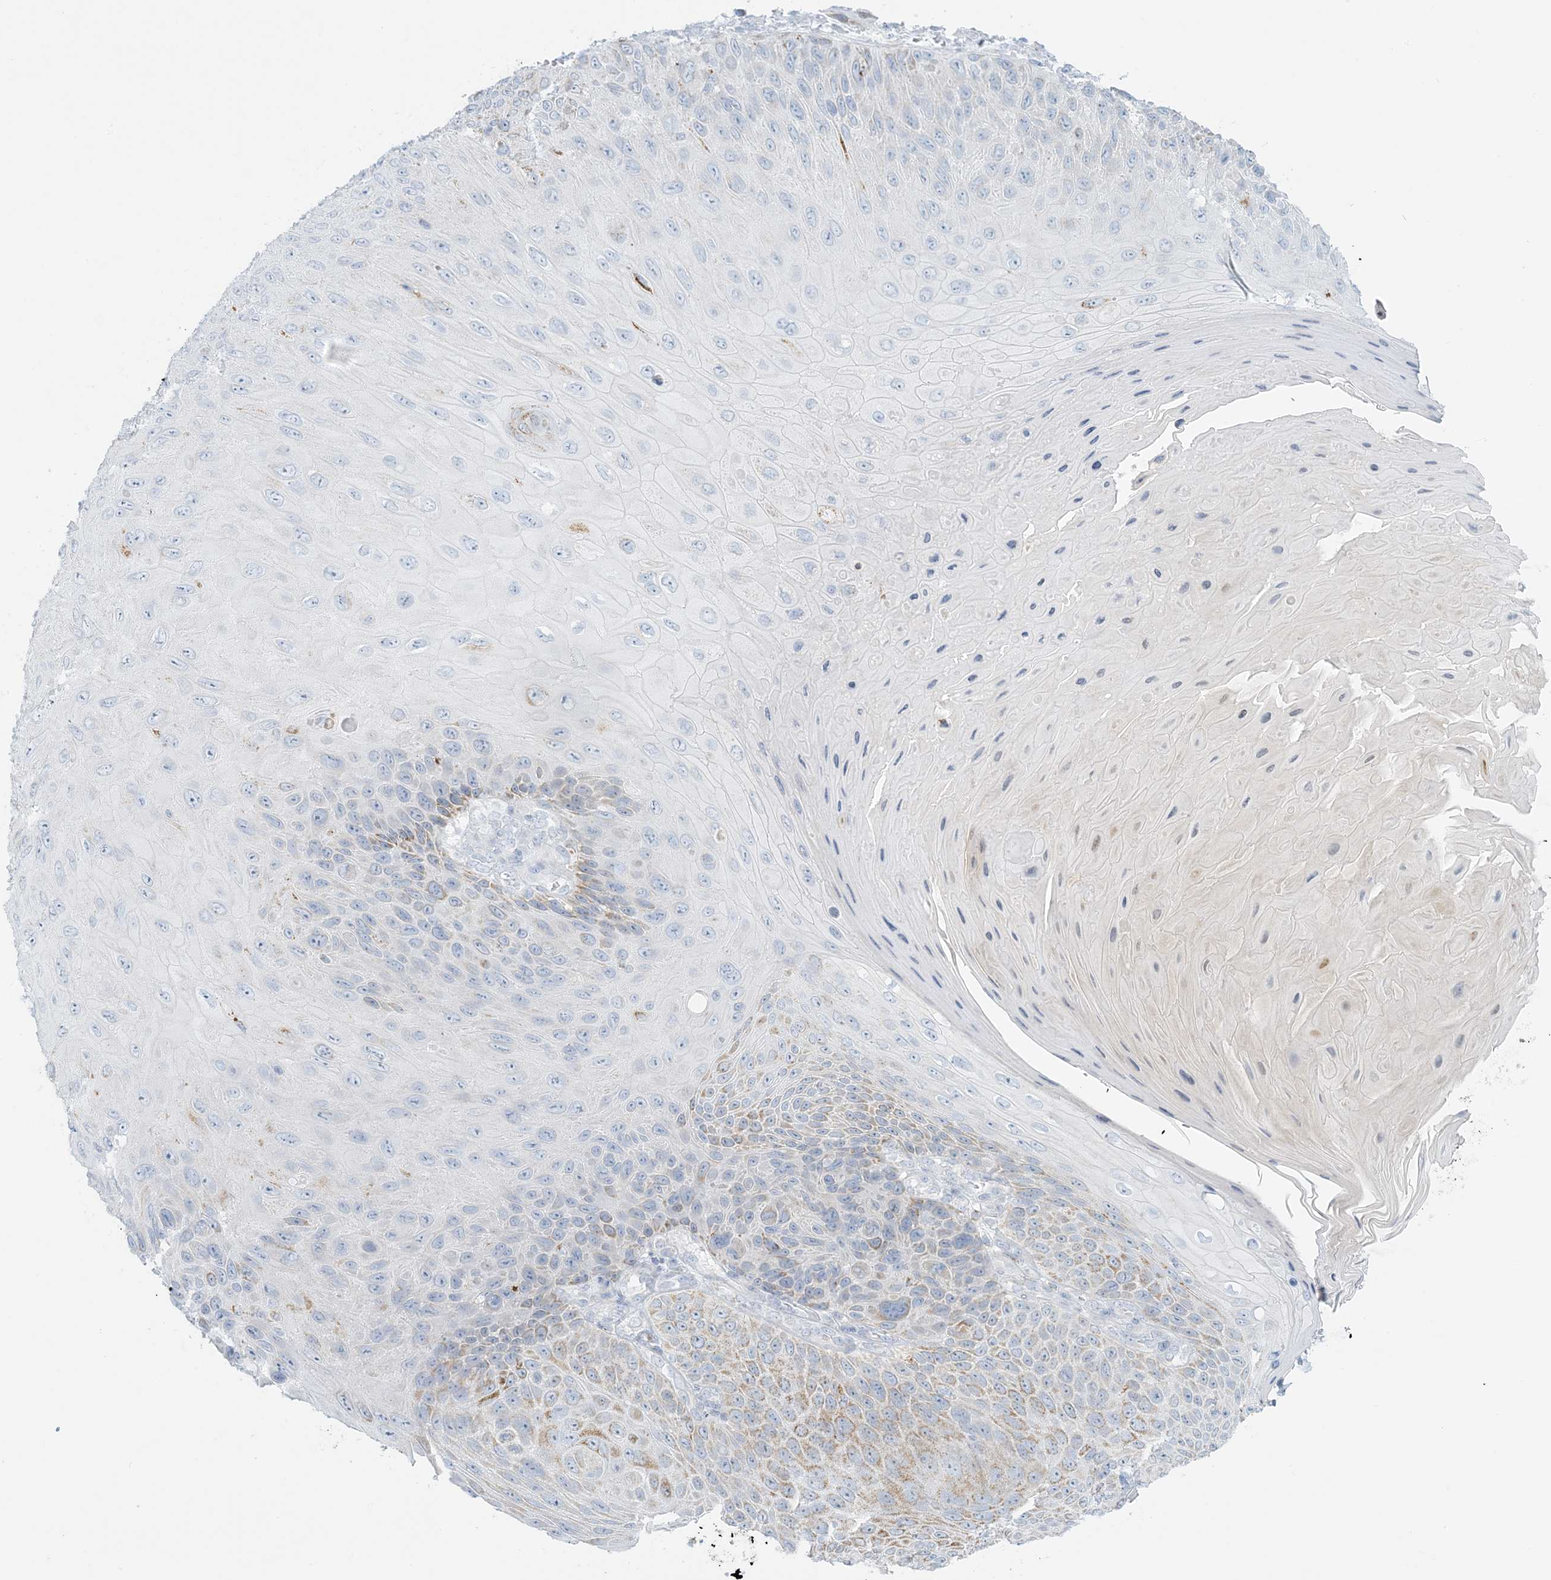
{"staining": {"intensity": "moderate", "quantity": "<25%", "location": "cytoplasmic/membranous"}, "tissue": "skin cancer", "cell_type": "Tumor cells", "image_type": "cancer", "snomed": [{"axis": "morphology", "description": "Squamous cell carcinoma, NOS"}, {"axis": "topography", "description": "Skin"}], "caption": "Protein staining by IHC shows moderate cytoplasmic/membranous positivity in about <25% of tumor cells in skin cancer.", "gene": "ZDHHC4", "patient": {"sex": "female", "age": 88}}